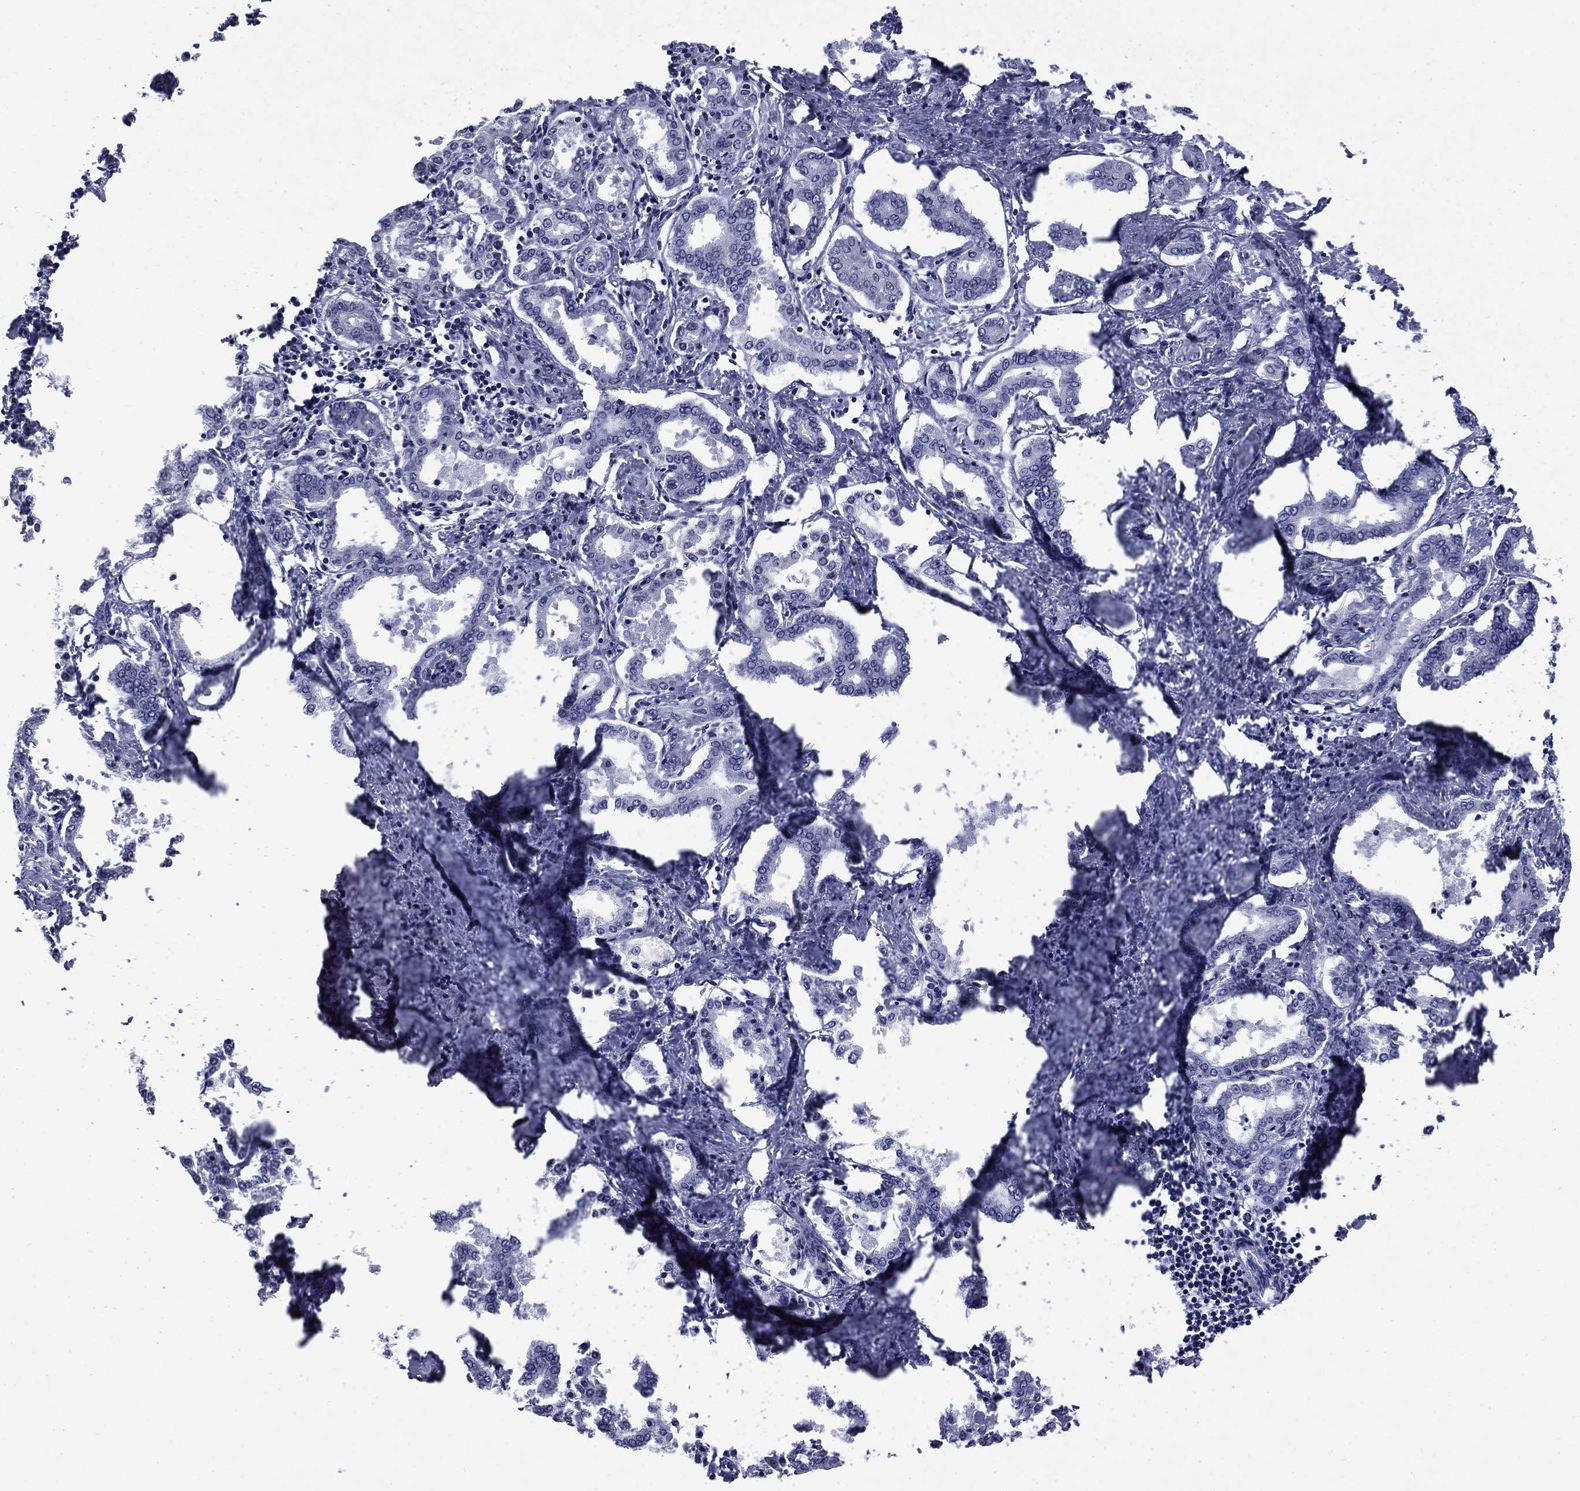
{"staining": {"intensity": "negative", "quantity": "none", "location": "none"}, "tissue": "liver cancer", "cell_type": "Tumor cells", "image_type": "cancer", "snomed": [{"axis": "morphology", "description": "Cholangiocarcinoma"}, {"axis": "topography", "description": "Liver"}], "caption": "There is no significant positivity in tumor cells of cholangiocarcinoma (liver). The staining is performed using DAB brown chromogen with nuclei counter-stained in using hematoxylin.", "gene": "IKZF3", "patient": {"sex": "female", "age": 47}}